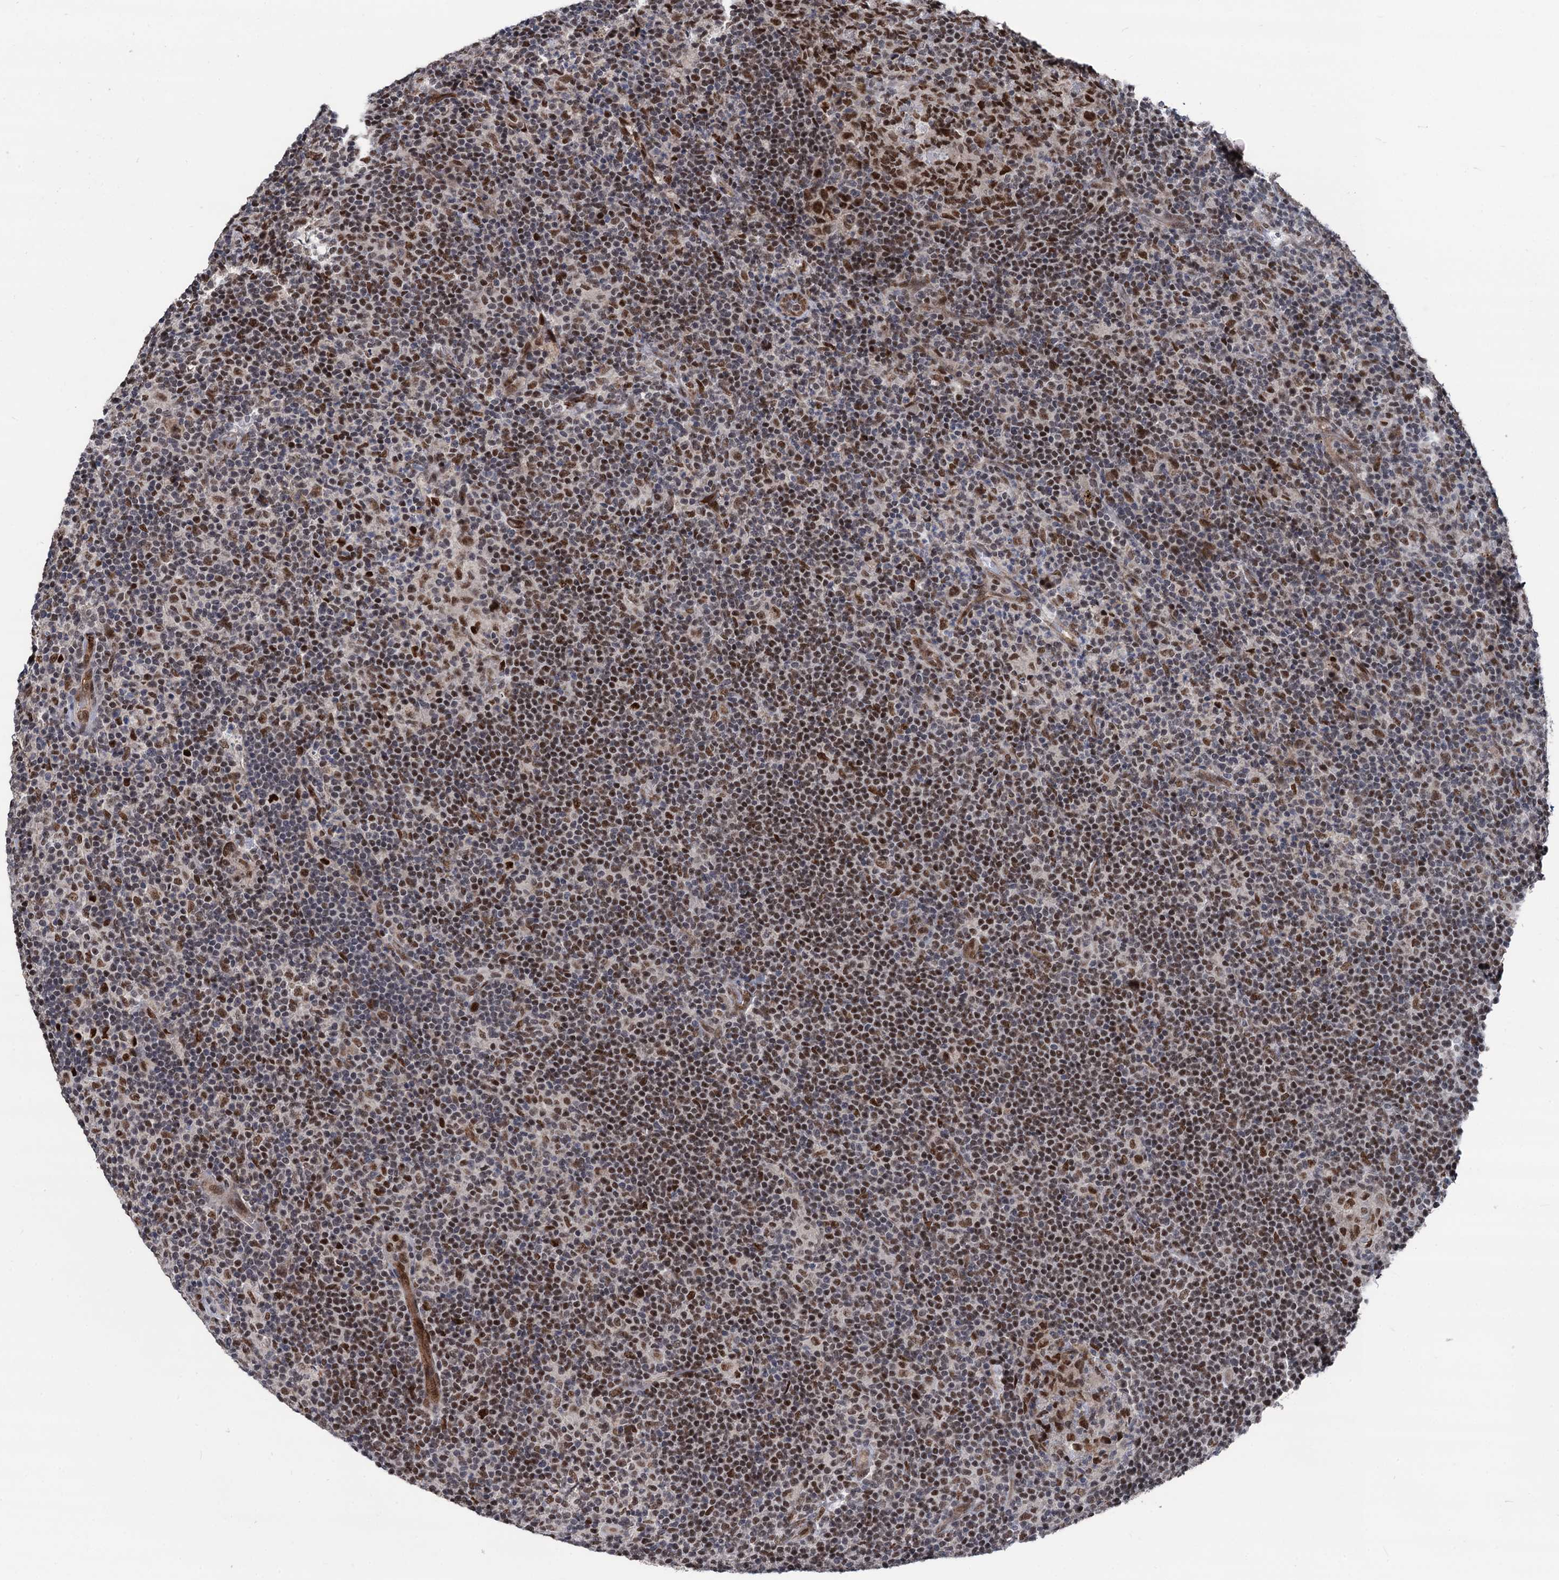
{"staining": {"intensity": "moderate", "quantity": ">75%", "location": "nuclear"}, "tissue": "lymphoma", "cell_type": "Tumor cells", "image_type": "cancer", "snomed": [{"axis": "morphology", "description": "Hodgkin's disease, NOS"}, {"axis": "topography", "description": "Lymph node"}], "caption": "Hodgkin's disease tissue shows moderate nuclear expression in approximately >75% of tumor cells", "gene": "GALNT11", "patient": {"sex": "female", "age": 57}}